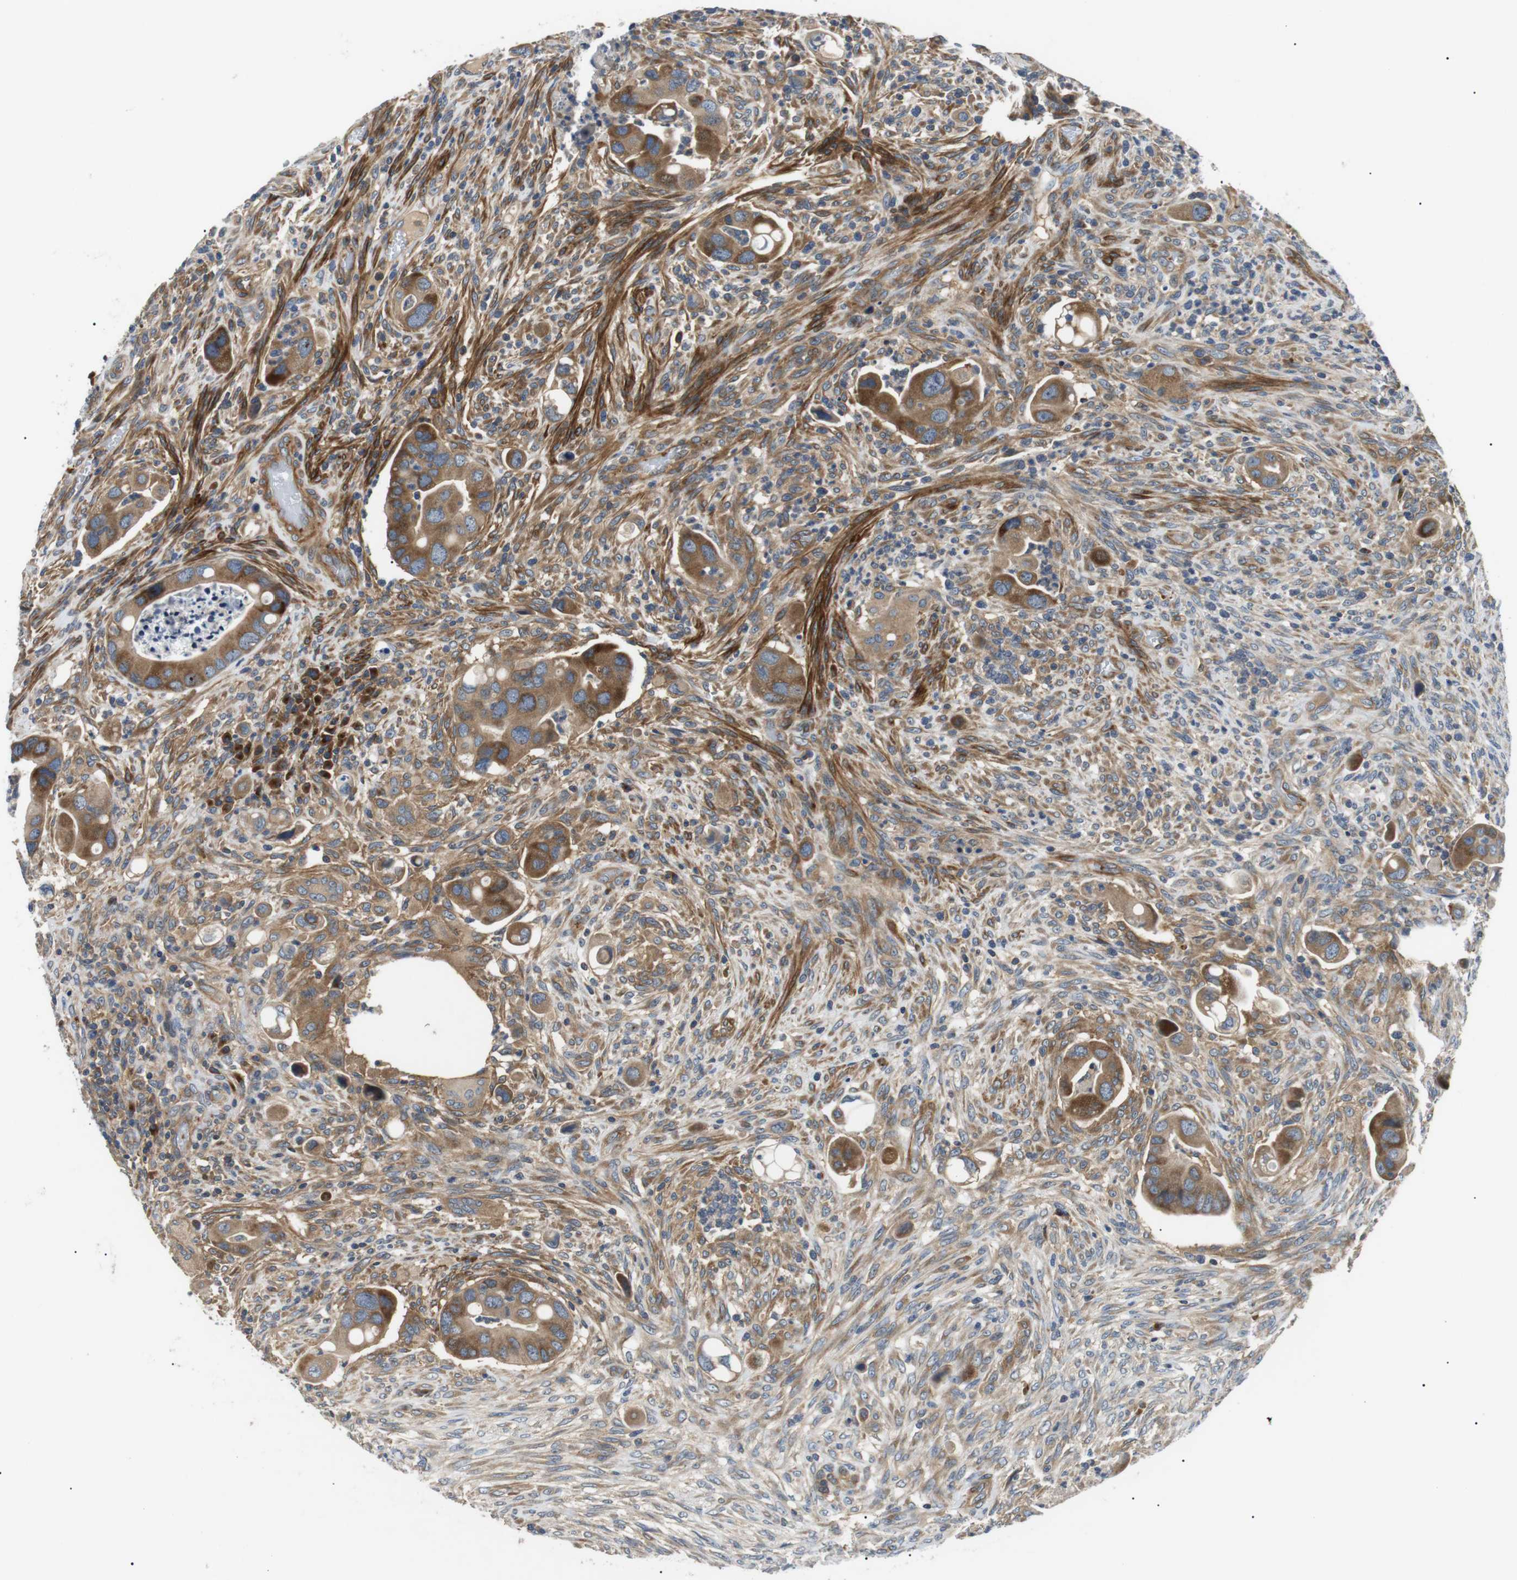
{"staining": {"intensity": "moderate", "quantity": ">75%", "location": "cytoplasmic/membranous"}, "tissue": "colorectal cancer", "cell_type": "Tumor cells", "image_type": "cancer", "snomed": [{"axis": "morphology", "description": "Adenocarcinoma, NOS"}, {"axis": "topography", "description": "Rectum"}], "caption": "There is medium levels of moderate cytoplasmic/membranous positivity in tumor cells of colorectal adenocarcinoma, as demonstrated by immunohistochemical staining (brown color).", "gene": "DIPK1A", "patient": {"sex": "female", "age": 57}}